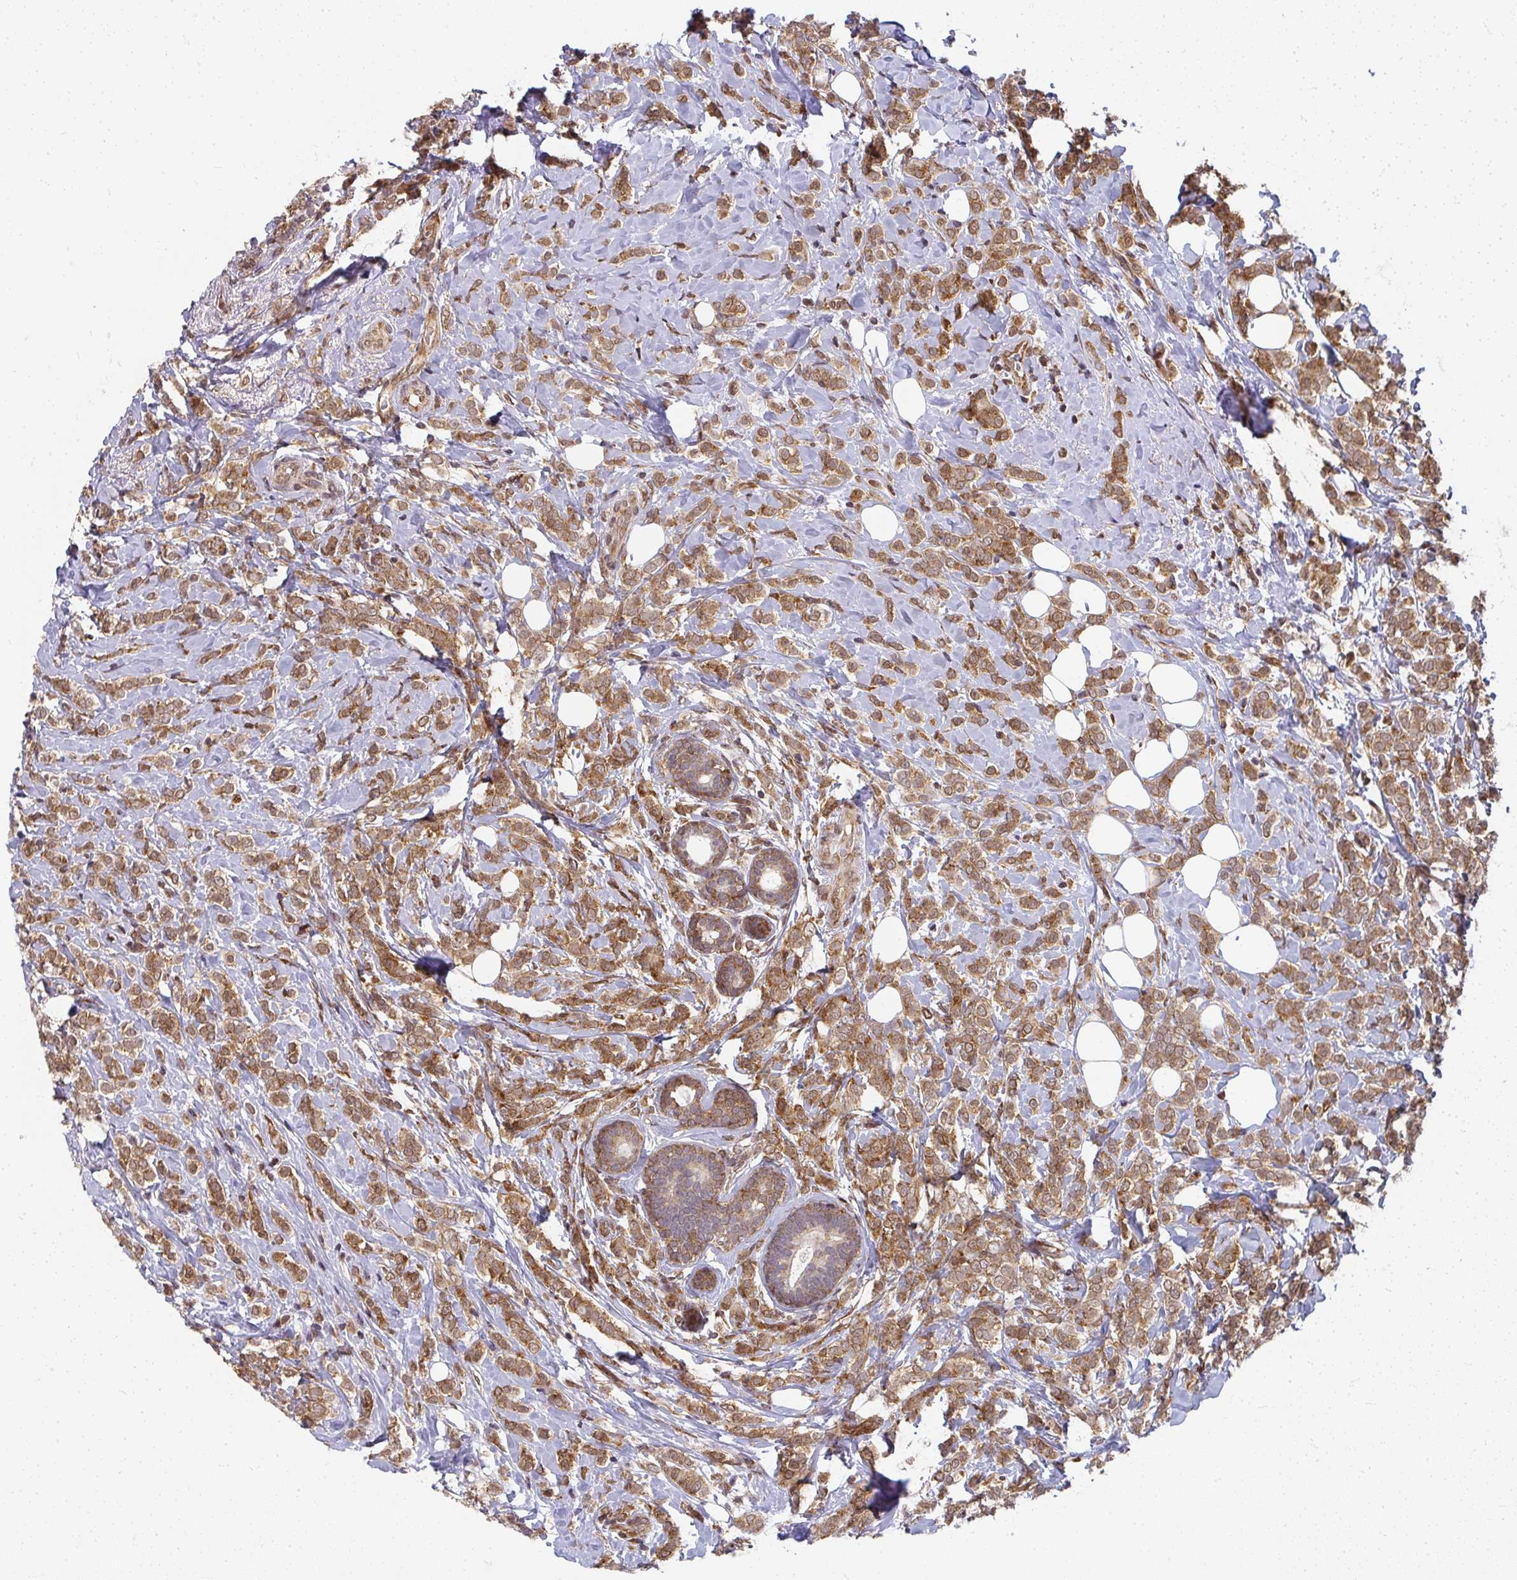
{"staining": {"intensity": "moderate", "quantity": ">75%", "location": "cytoplasmic/membranous"}, "tissue": "breast cancer", "cell_type": "Tumor cells", "image_type": "cancer", "snomed": [{"axis": "morphology", "description": "Lobular carcinoma"}, {"axis": "topography", "description": "Breast"}], "caption": "Immunohistochemistry (IHC) (DAB (3,3'-diaminobenzidine)) staining of breast lobular carcinoma shows moderate cytoplasmic/membranous protein expression in approximately >75% of tumor cells. The protein is stained brown, and the nuclei are stained in blue (DAB (3,3'-diaminobenzidine) IHC with brightfield microscopy, high magnification).", "gene": "SYNCRIP", "patient": {"sex": "female", "age": 49}}